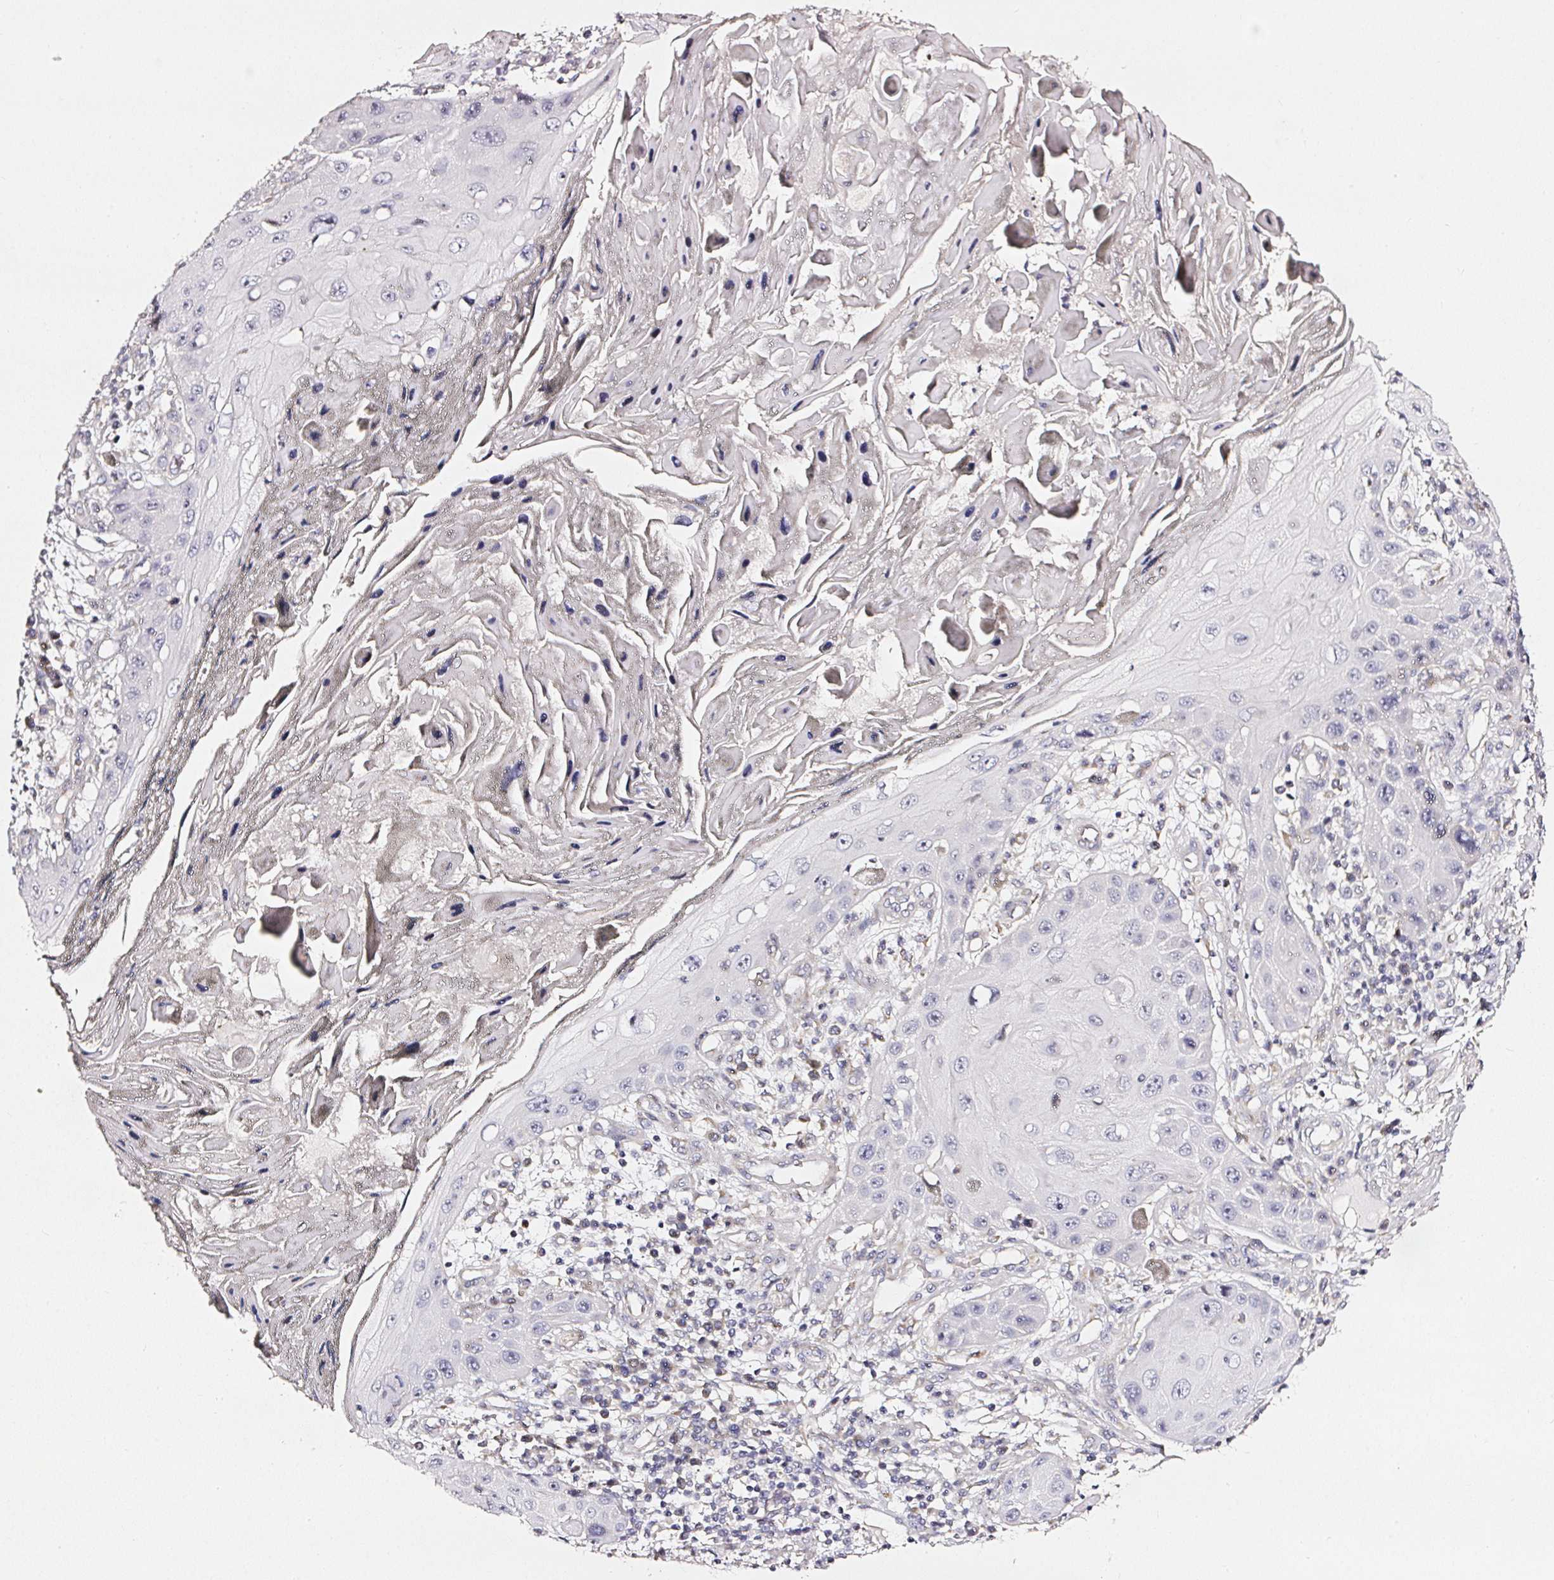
{"staining": {"intensity": "negative", "quantity": "none", "location": "none"}, "tissue": "skin cancer", "cell_type": "Tumor cells", "image_type": "cancer", "snomed": [{"axis": "morphology", "description": "Squamous cell carcinoma, NOS"}, {"axis": "topography", "description": "Skin"}, {"axis": "topography", "description": "Vulva"}], "caption": "Micrograph shows no significant protein positivity in tumor cells of skin squamous cell carcinoma.", "gene": "NTRK1", "patient": {"sex": "female", "age": 44}}